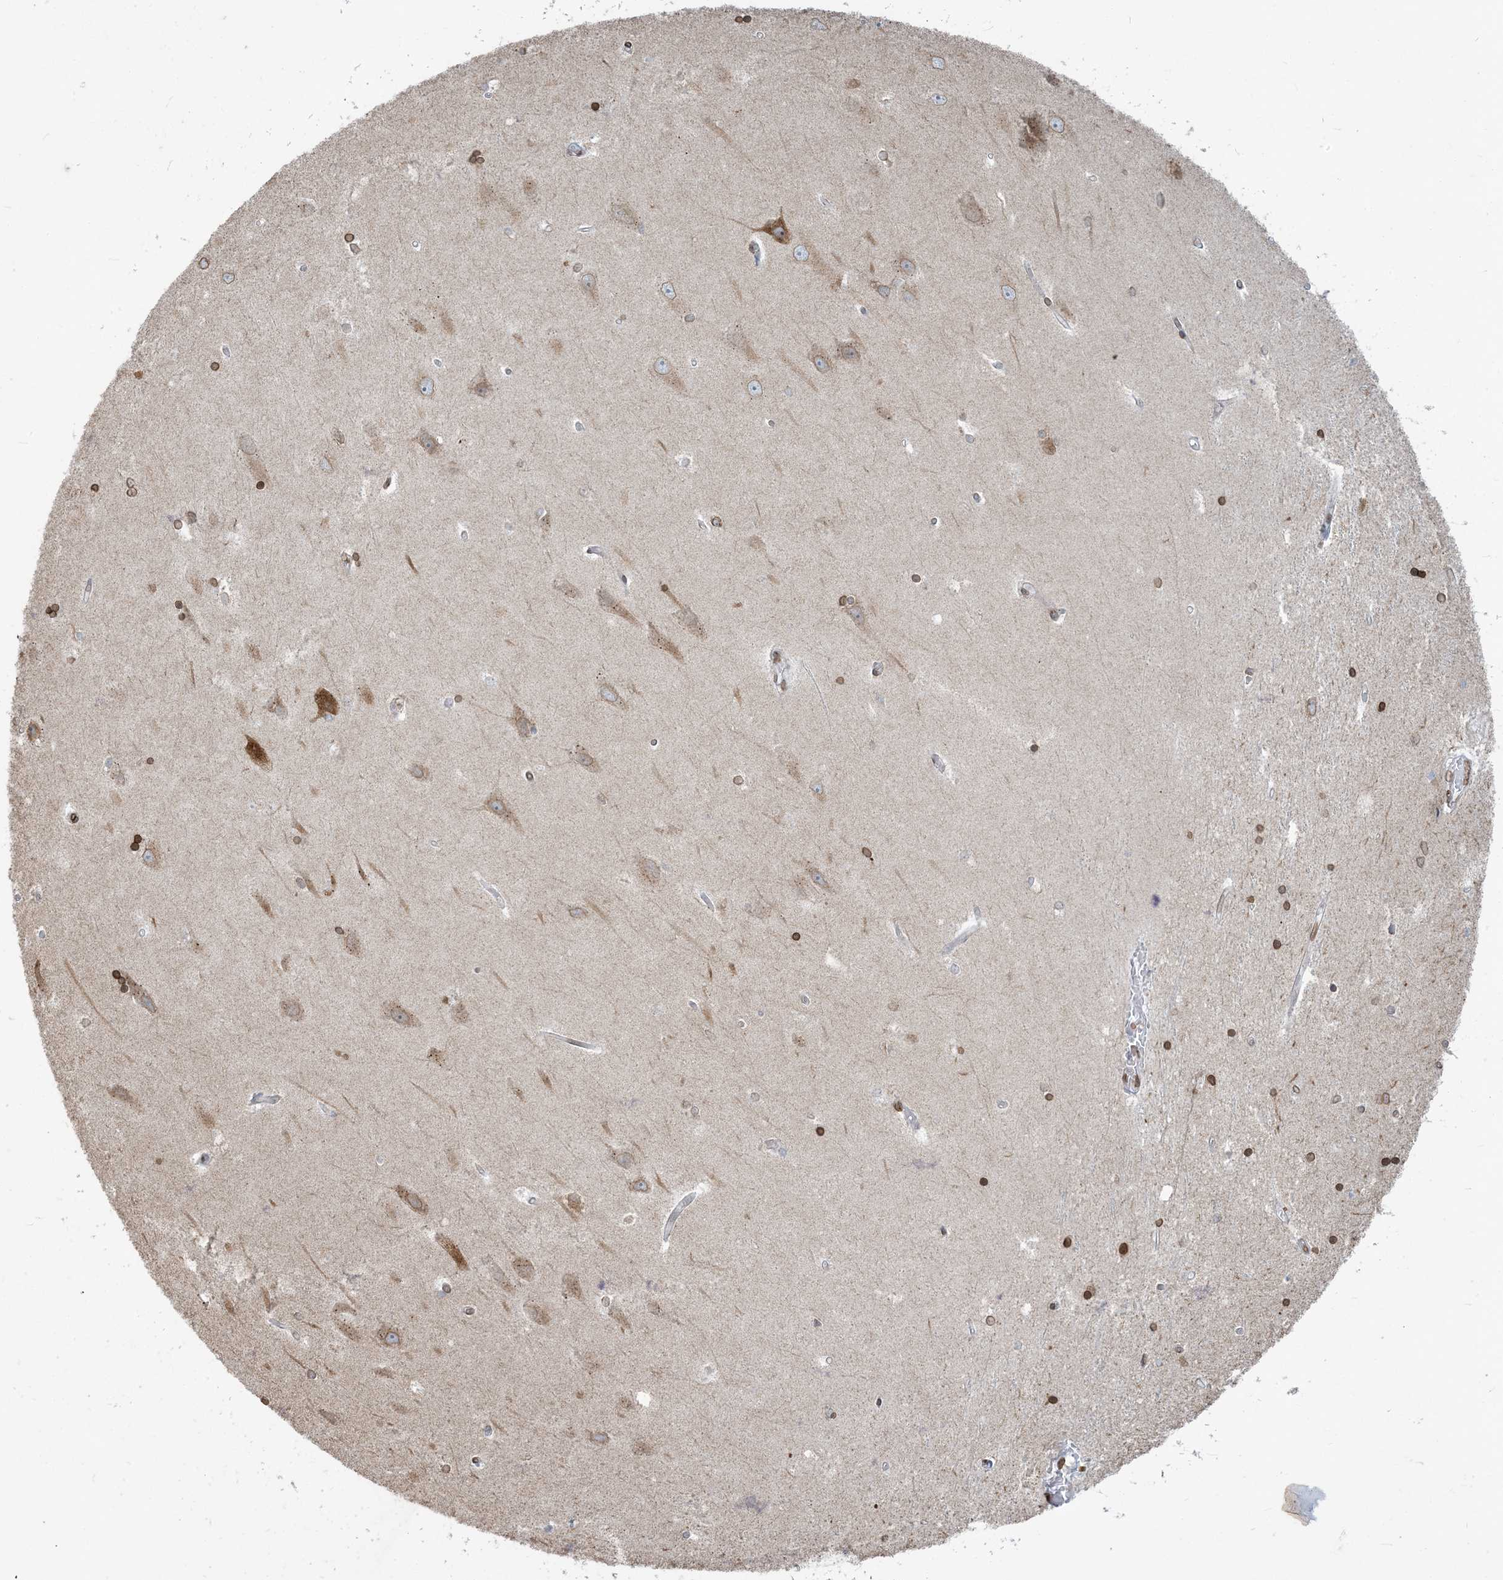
{"staining": {"intensity": "moderate", "quantity": "25%-75%", "location": "cytoplasmic/membranous,nuclear"}, "tissue": "hippocampus", "cell_type": "Glial cells", "image_type": "normal", "snomed": [{"axis": "morphology", "description": "Normal tissue, NOS"}, {"axis": "topography", "description": "Hippocampus"}], "caption": "This image exhibits IHC staining of unremarkable hippocampus, with medium moderate cytoplasmic/membranous,nuclear staining in about 25%-75% of glial cells.", "gene": "WWP1", "patient": {"sex": "male", "age": 45}}